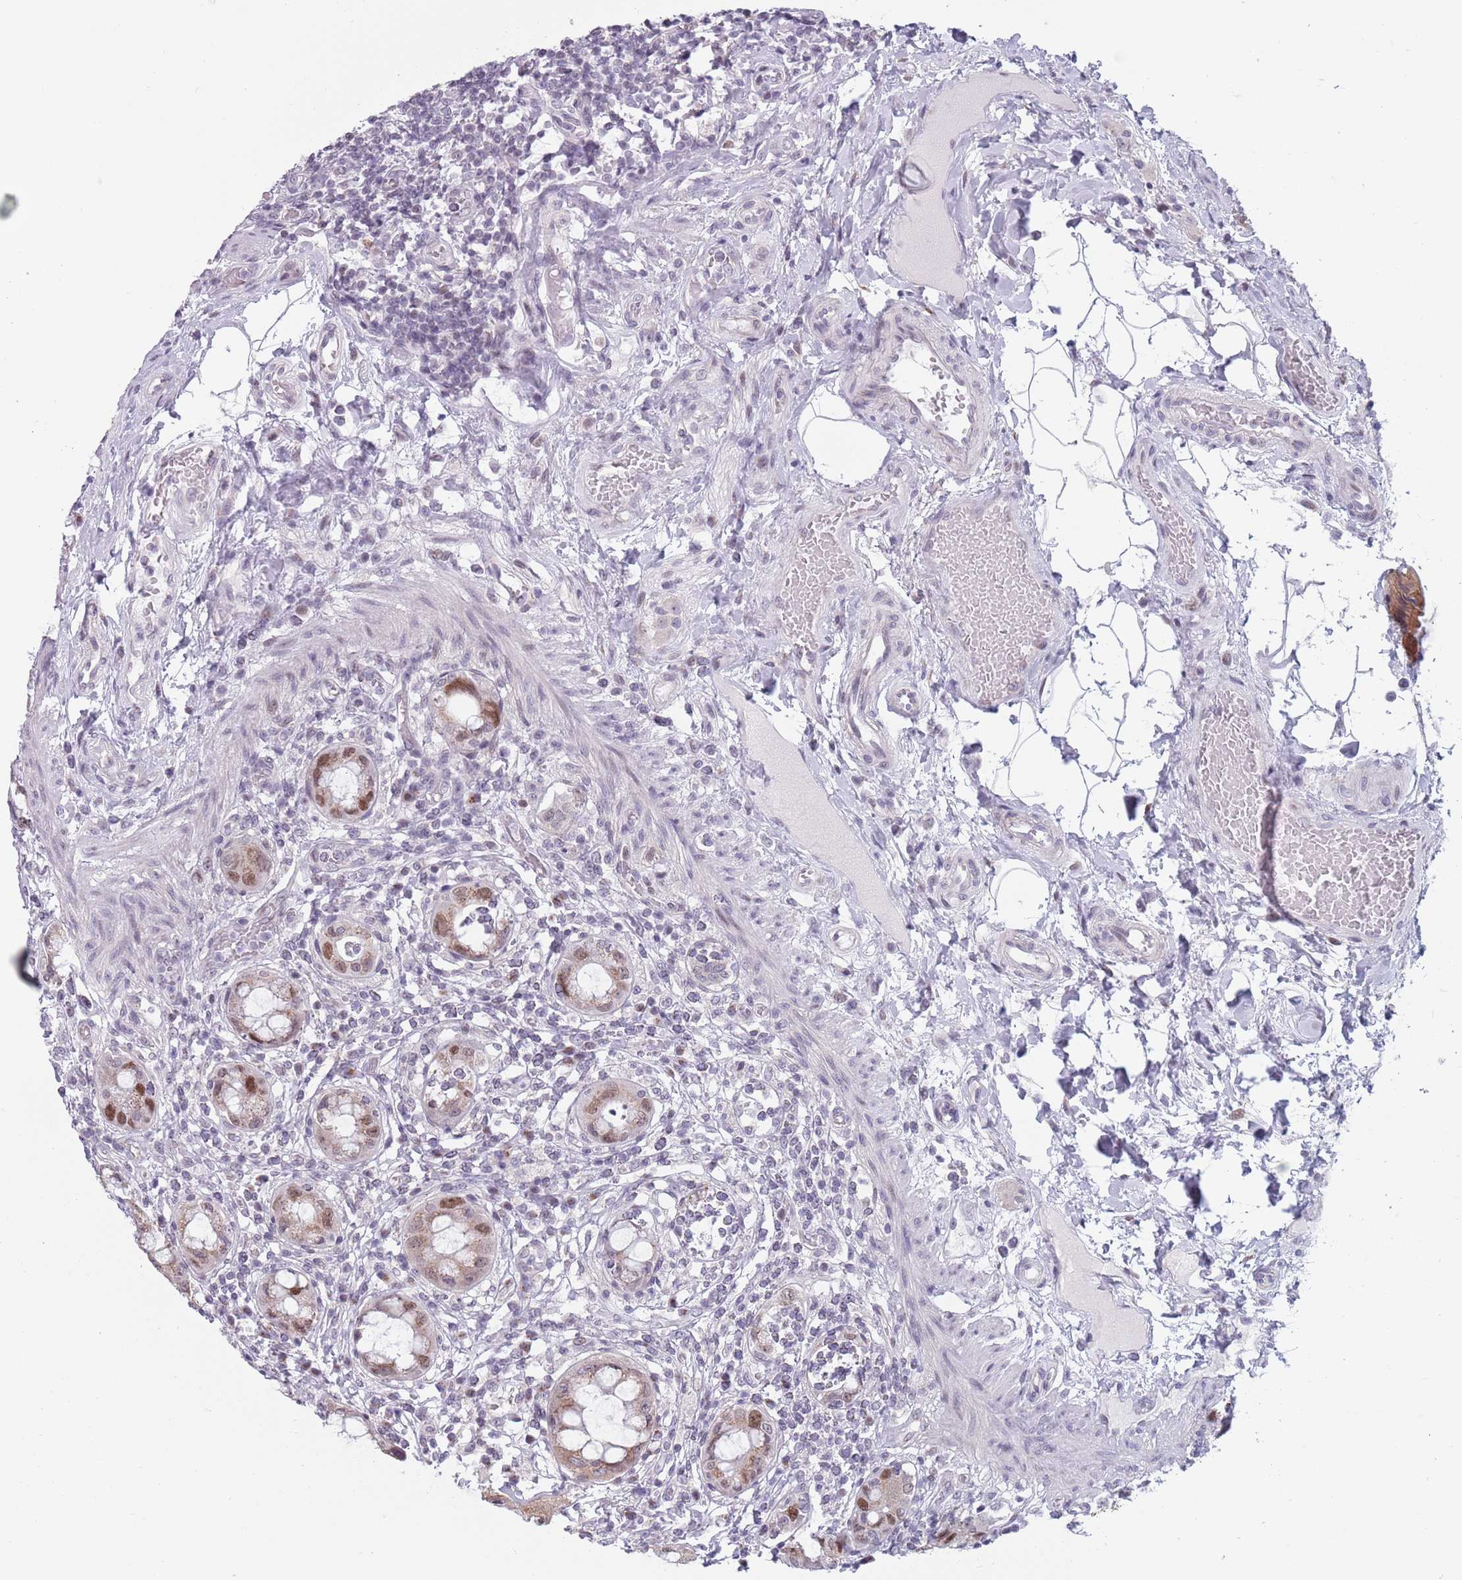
{"staining": {"intensity": "moderate", "quantity": ">75%", "location": "cytoplasmic/membranous,nuclear"}, "tissue": "rectum", "cell_type": "Glandular cells", "image_type": "normal", "snomed": [{"axis": "morphology", "description": "Normal tissue, NOS"}, {"axis": "topography", "description": "Rectum"}], "caption": "A medium amount of moderate cytoplasmic/membranous,nuclear positivity is appreciated in about >75% of glandular cells in unremarkable rectum. (DAB IHC, brown staining for protein, blue staining for nuclei).", "gene": "ZKSCAN2", "patient": {"sex": "female", "age": 57}}